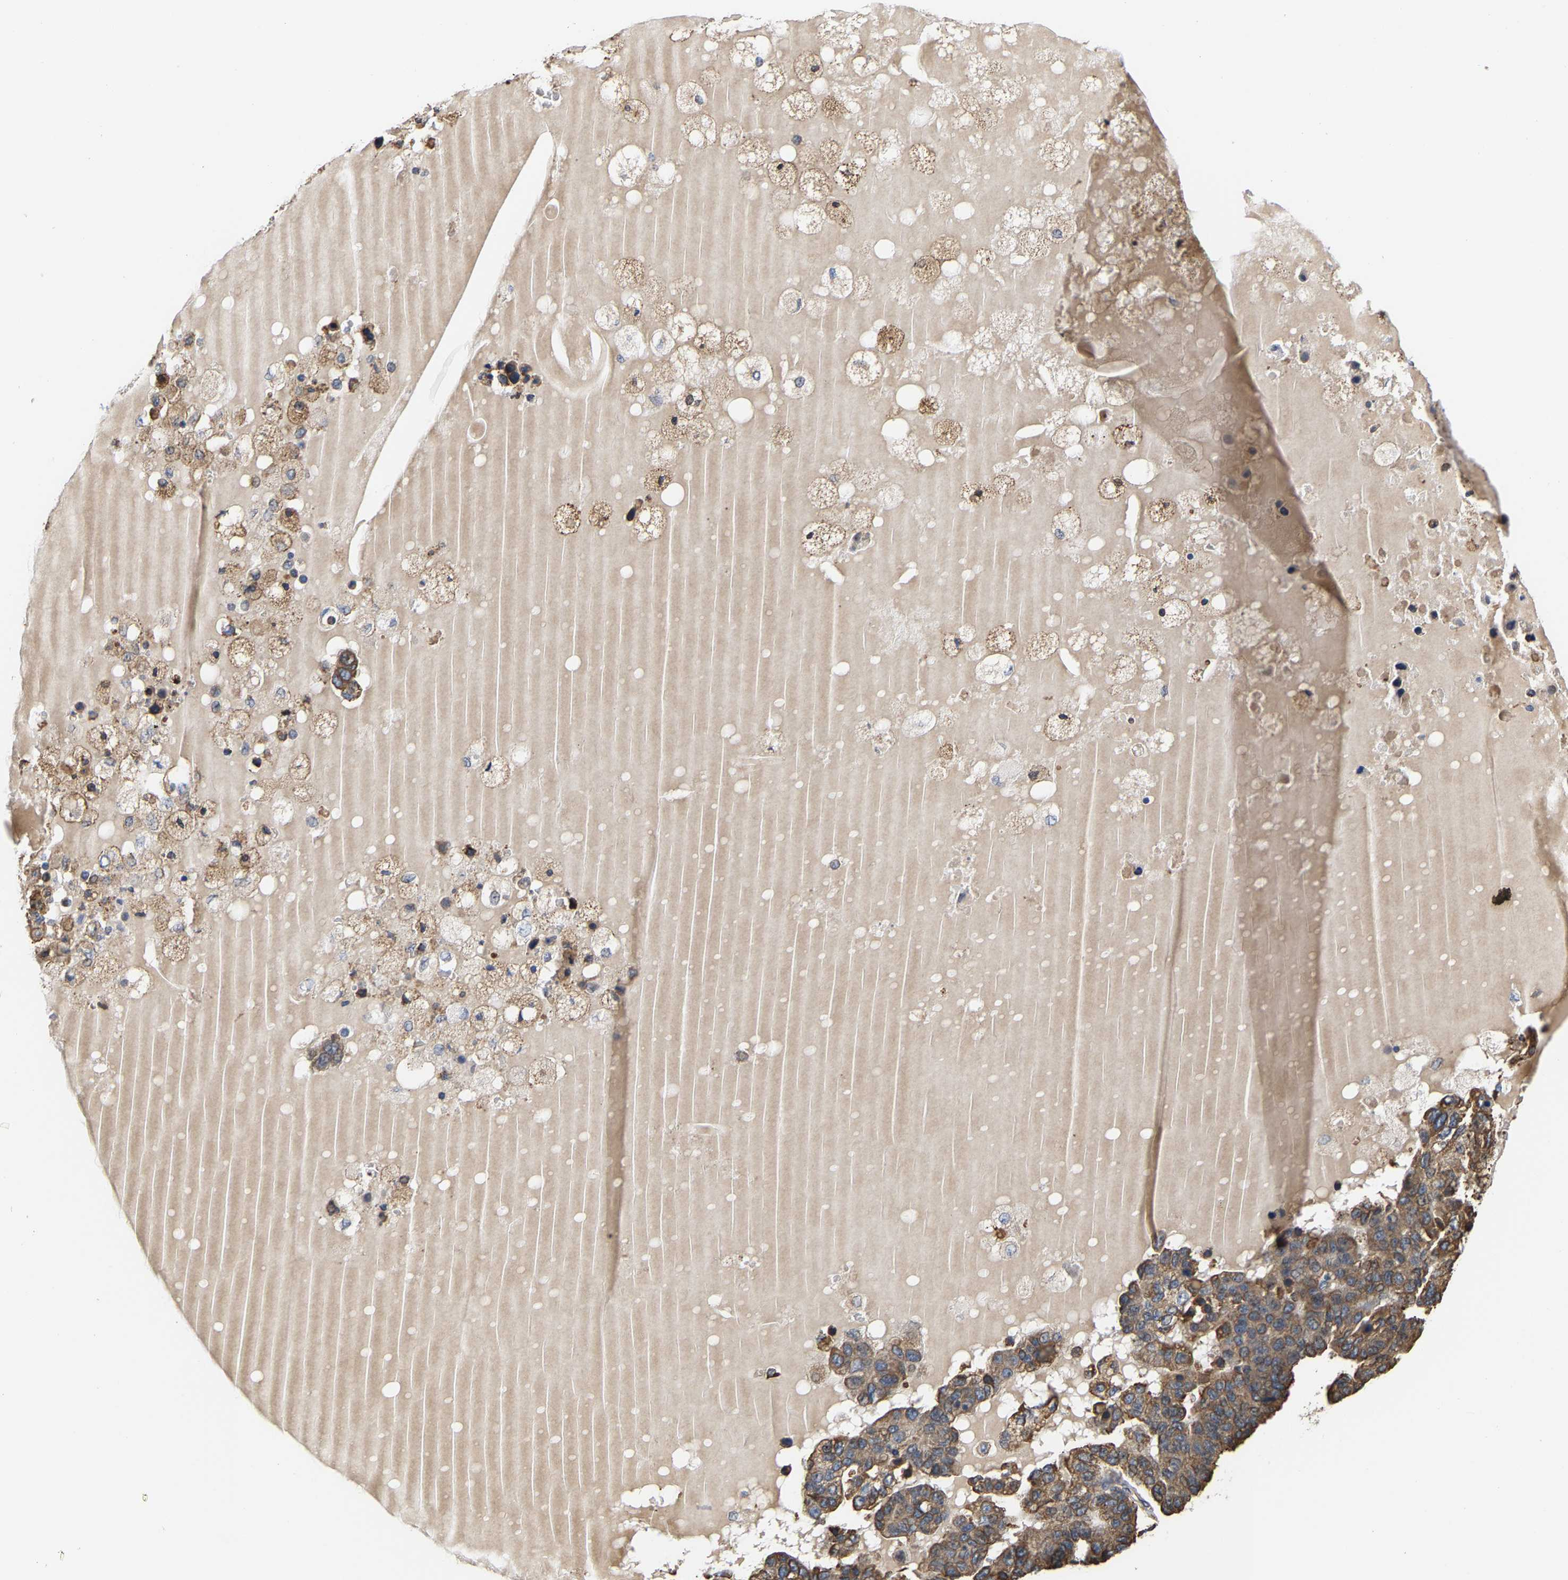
{"staining": {"intensity": "moderate", "quantity": ">75%", "location": "cytoplasmic/membranous"}, "tissue": "pancreatic cancer", "cell_type": "Tumor cells", "image_type": "cancer", "snomed": [{"axis": "morphology", "description": "Adenocarcinoma, NOS"}, {"axis": "topography", "description": "Pancreas"}], "caption": "Immunohistochemistry of human adenocarcinoma (pancreatic) reveals medium levels of moderate cytoplasmic/membranous positivity in about >75% of tumor cells.", "gene": "ARAP1", "patient": {"sex": "female", "age": 61}}